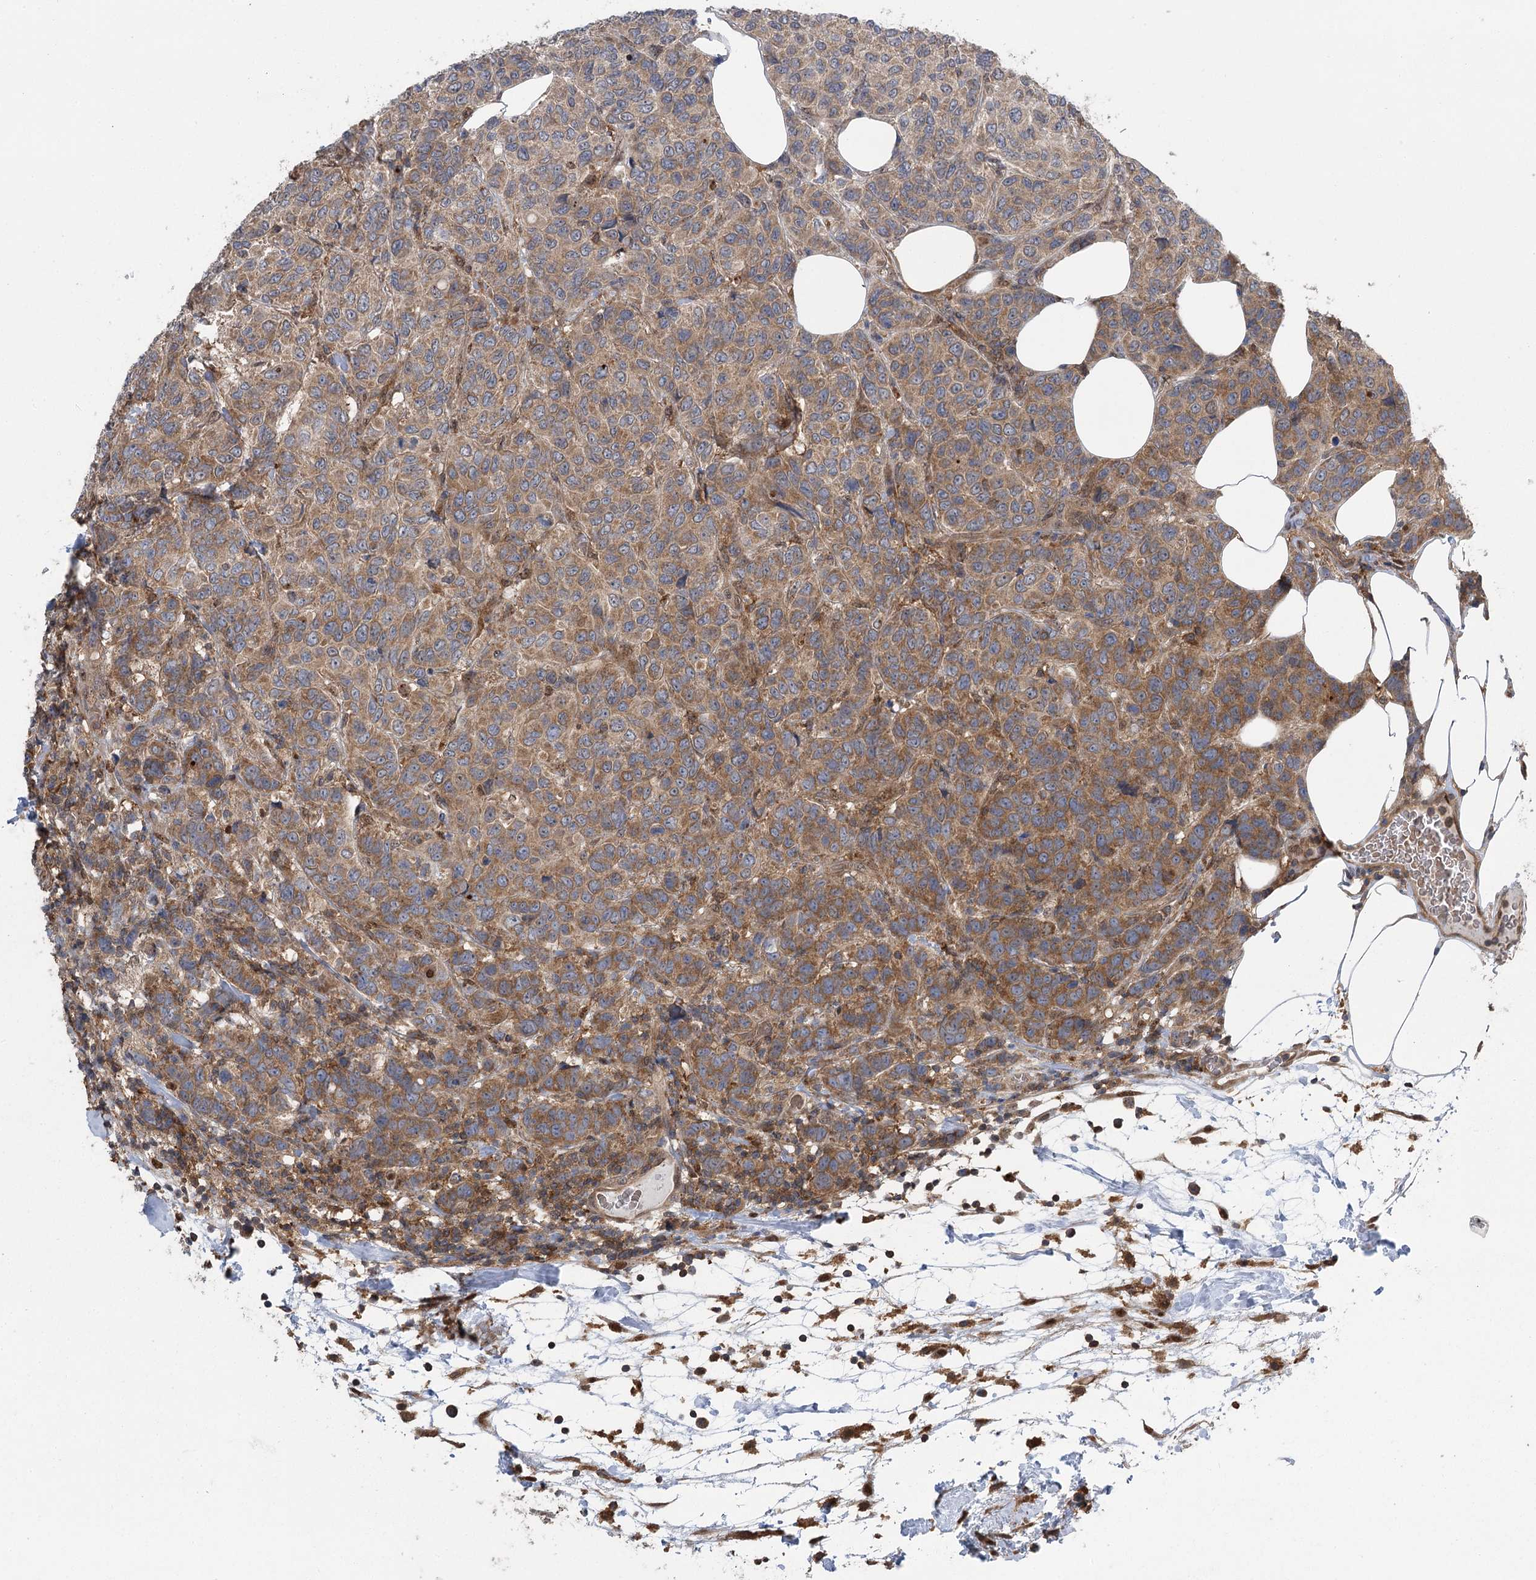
{"staining": {"intensity": "moderate", "quantity": "25%-75%", "location": "cytoplasmic/membranous"}, "tissue": "breast cancer", "cell_type": "Tumor cells", "image_type": "cancer", "snomed": [{"axis": "morphology", "description": "Duct carcinoma"}, {"axis": "topography", "description": "Breast"}], "caption": "Tumor cells show moderate cytoplasmic/membranous positivity in approximately 25%-75% of cells in breast cancer (infiltrating ductal carcinoma). (brown staining indicates protein expression, while blue staining denotes nuclei).", "gene": "C12orf4", "patient": {"sex": "female", "age": 55}}